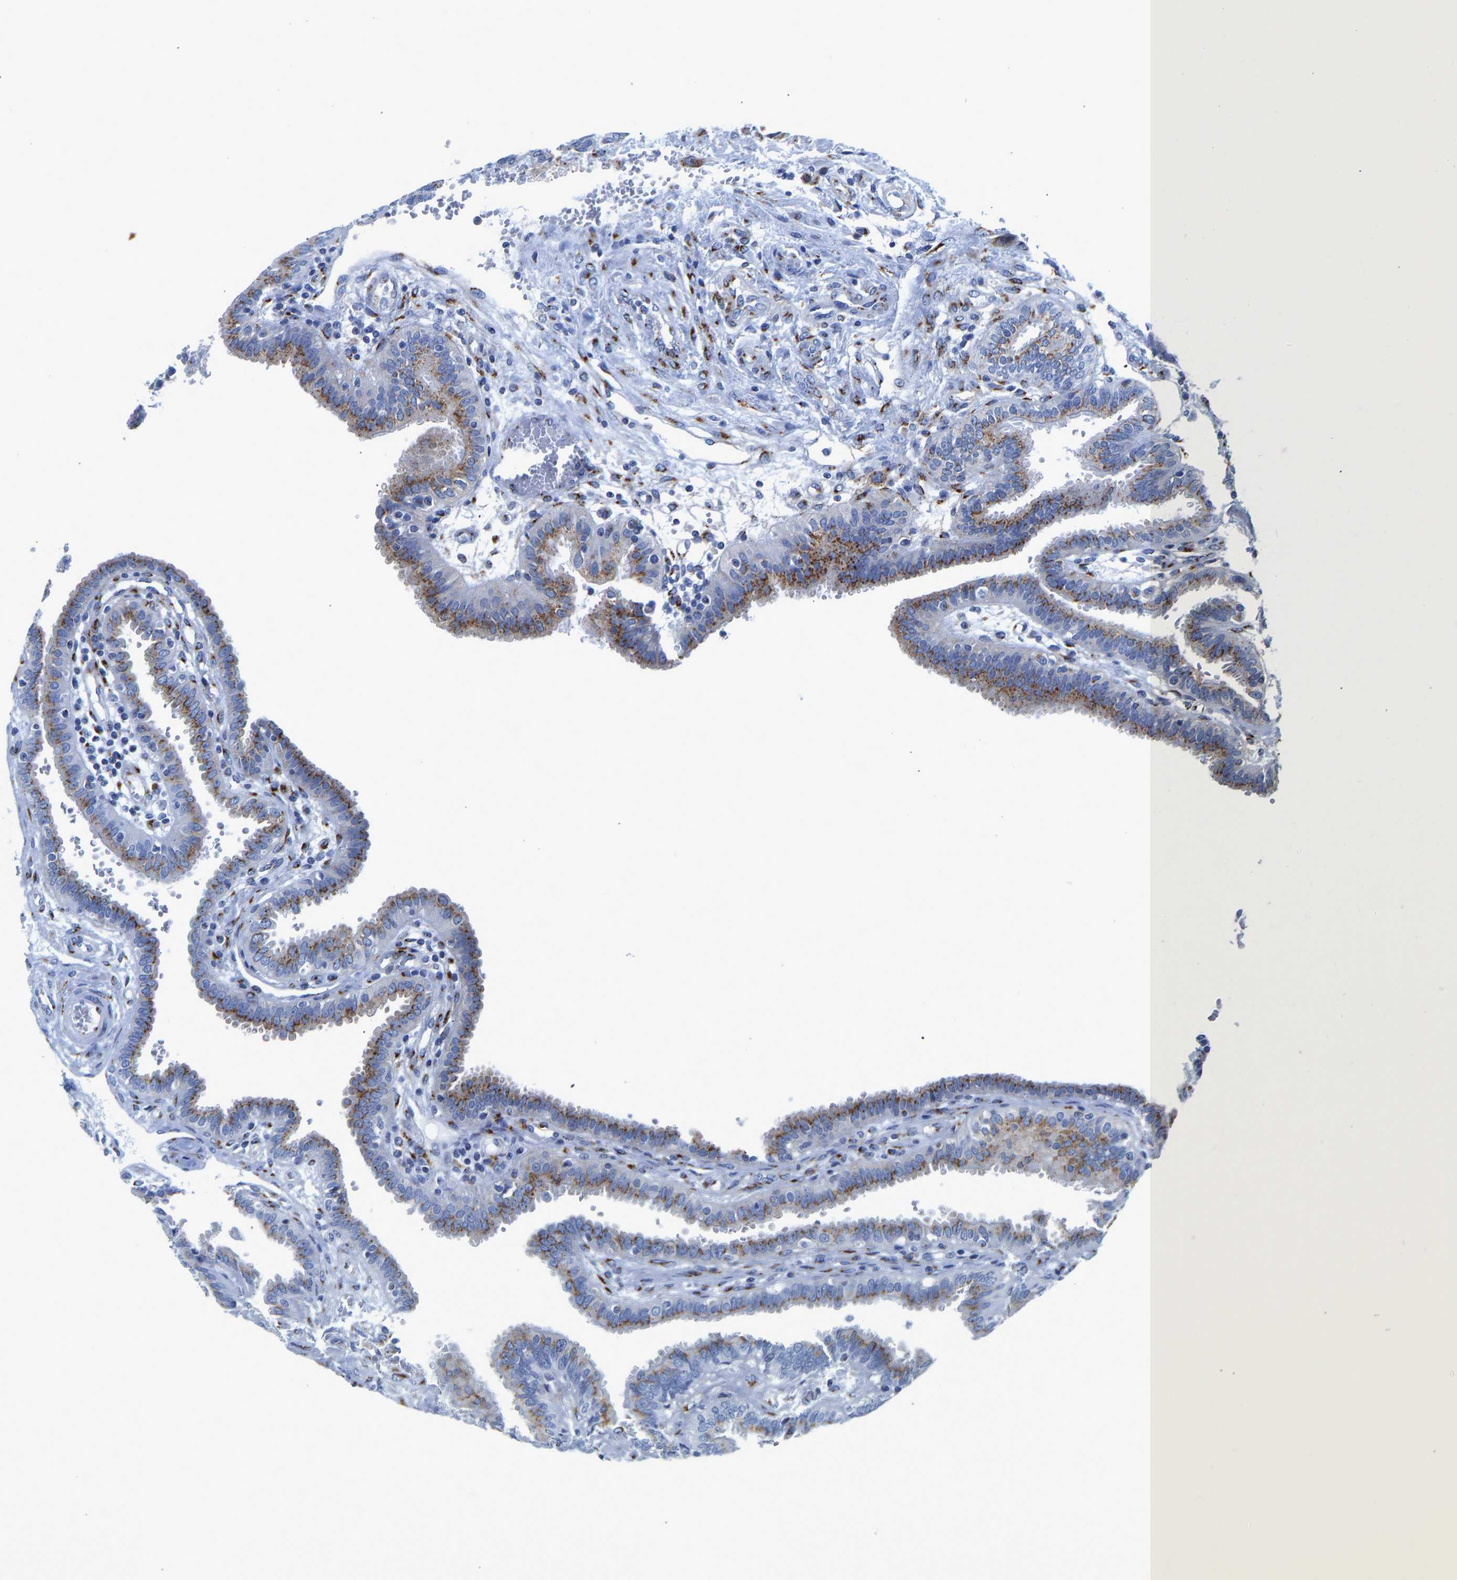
{"staining": {"intensity": "moderate", "quantity": ">75%", "location": "cytoplasmic/membranous"}, "tissue": "fallopian tube", "cell_type": "Glandular cells", "image_type": "normal", "snomed": [{"axis": "morphology", "description": "Normal tissue, NOS"}, {"axis": "topography", "description": "Fallopian tube"}, {"axis": "topography", "description": "Placenta"}], "caption": "Immunohistochemistry (DAB) staining of unremarkable fallopian tube reveals moderate cytoplasmic/membranous protein positivity in about >75% of glandular cells. (Brightfield microscopy of DAB IHC at high magnification).", "gene": "TMEM87A", "patient": {"sex": "female", "age": 32}}